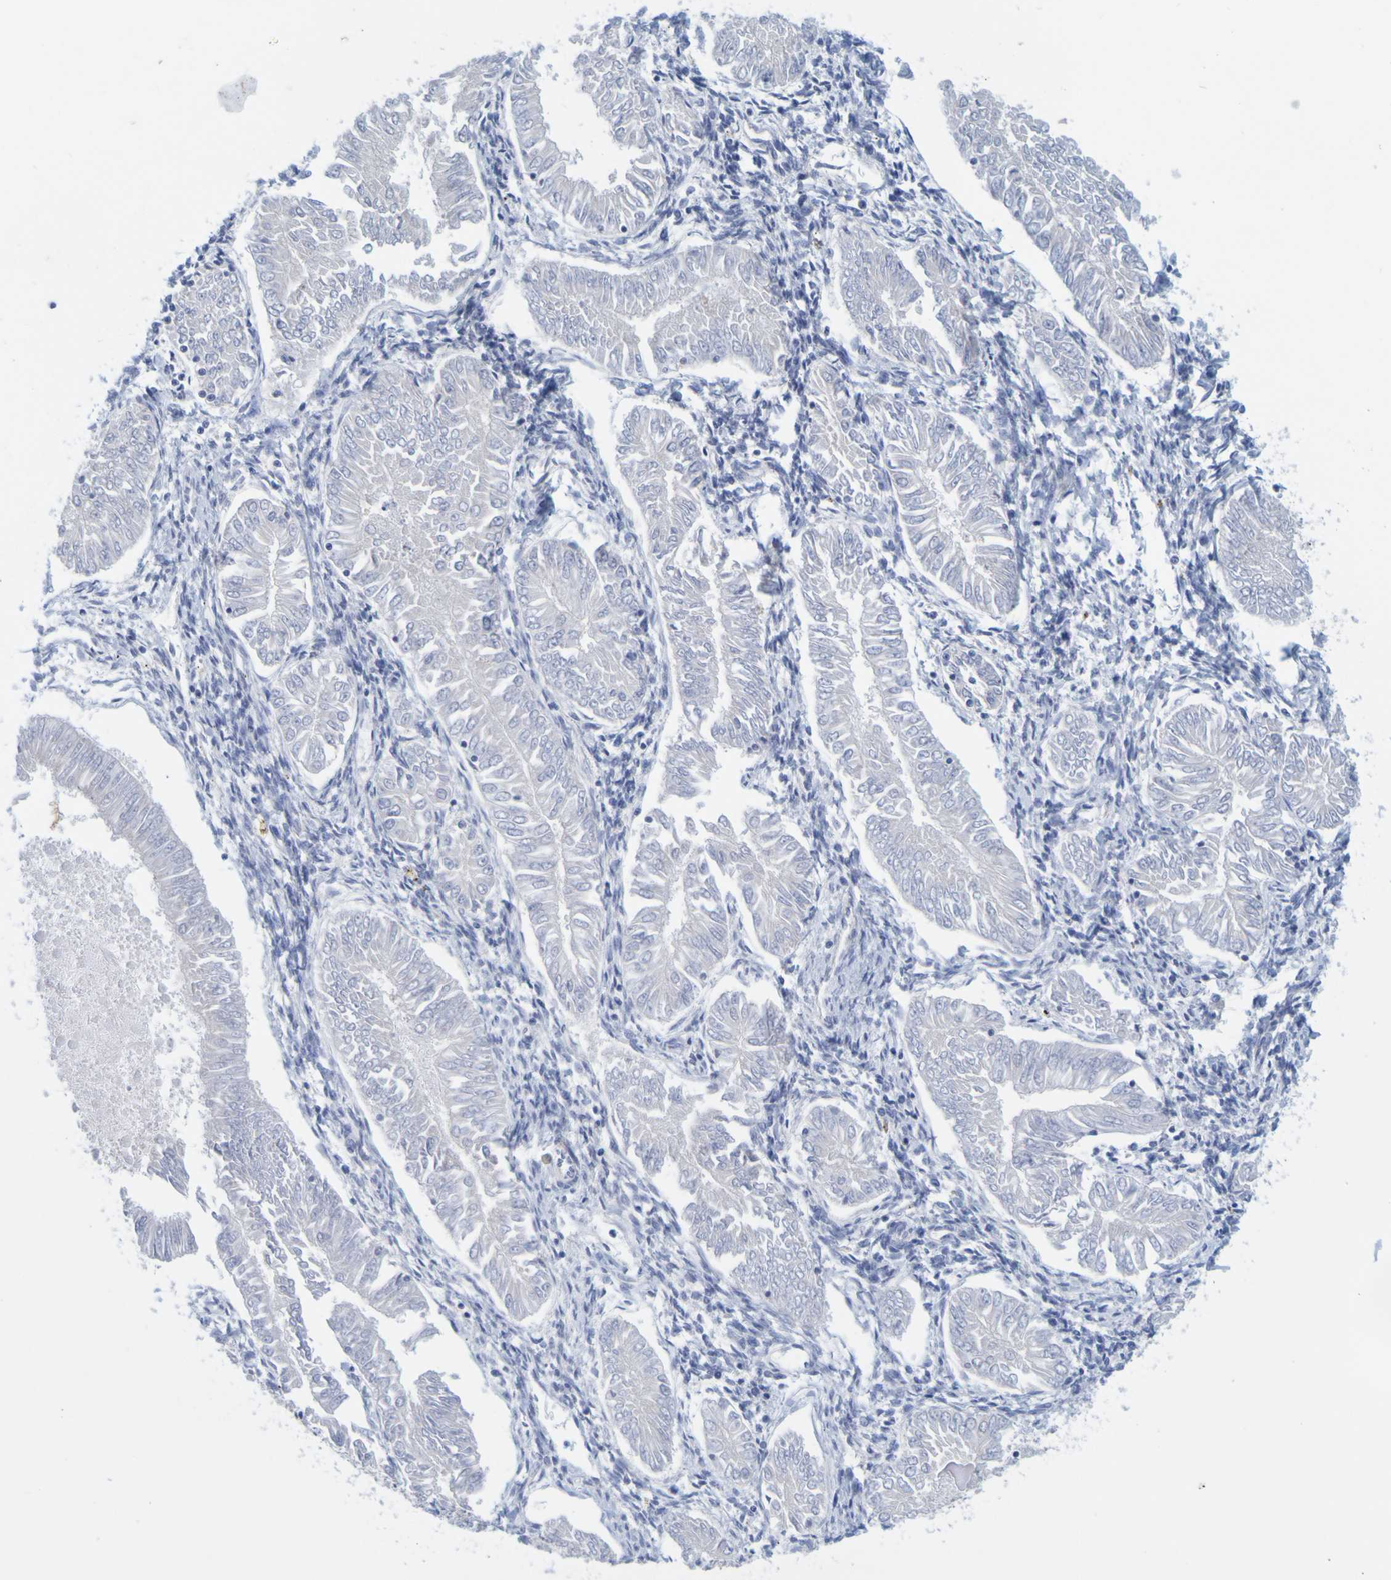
{"staining": {"intensity": "negative", "quantity": "none", "location": "none"}, "tissue": "endometrial cancer", "cell_type": "Tumor cells", "image_type": "cancer", "snomed": [{"axis": "morphology", "description": "Adenocarcinoma, NOS"}, {"axis": "topography", "description": "Endometrium"}], "caption": "Immunohistochemistry (IHC) photomicrograph of human endometrial cancer stained for a protein (brown), which exhibits no staining in tumor cells.", "gene": "ENDOU", "patient": {"sex": "female", "age": 53}}